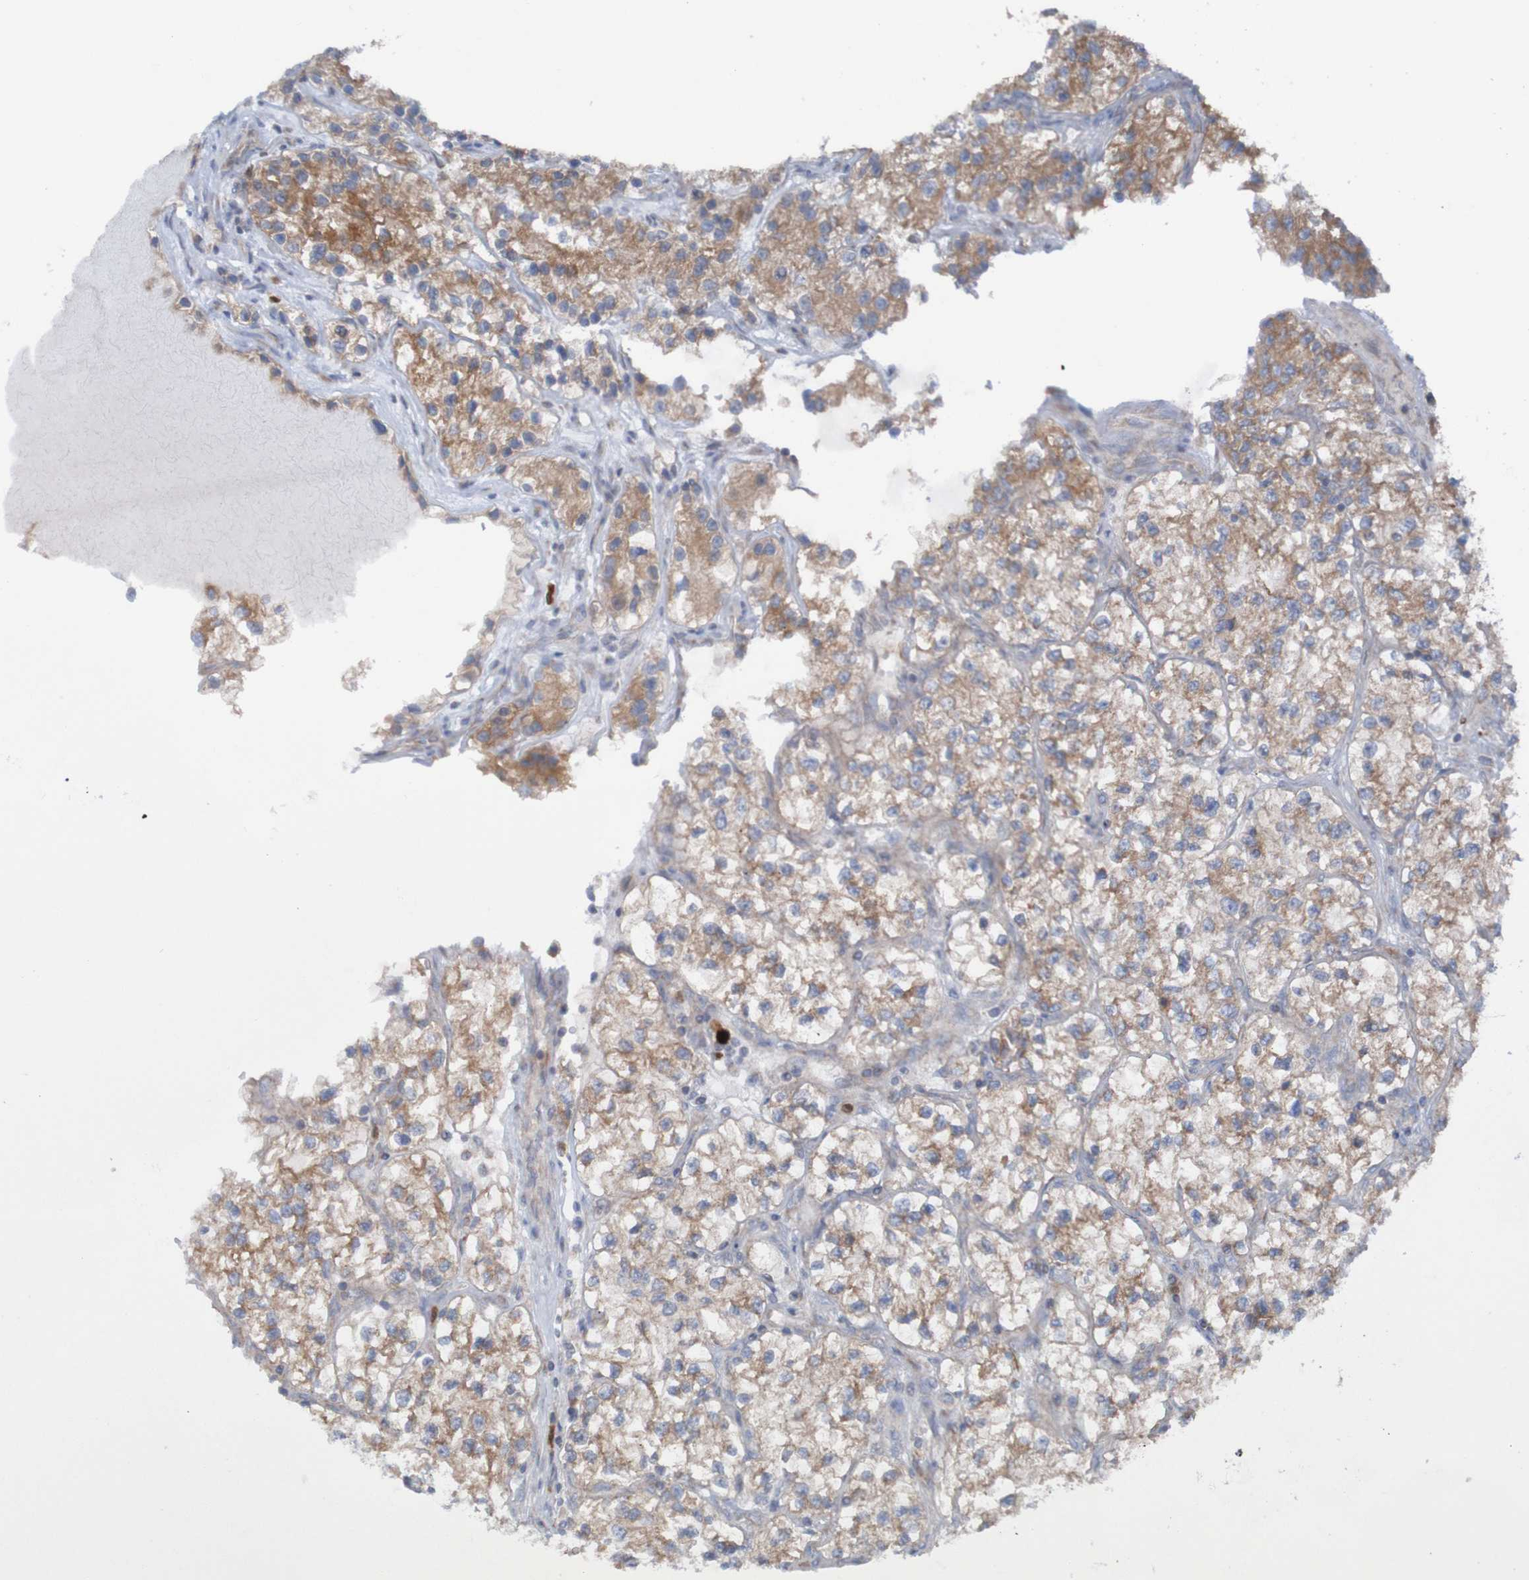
{"staining": {"intensity": "moderate", "quantity": ">75%", "location": "cytoplasmic/membranous"}, "tissue": "renal cancer", "cell_type": "Tumor cells", "image_type": "cancer", "snomed": [{"axis": "morphology", "description": "Adenocarcinoma, NOS"}, {"axis": "topography", "description": "Kidney"}], "caption": "Brown immunohistochemical staining in renal cancer (adenocarcinoma) exhibits moderate cytoplasmic/membranous positivity in about >75% of tumor cells.", "gene": "PARP4", "patient": {"sex": "female", "age": 57}}